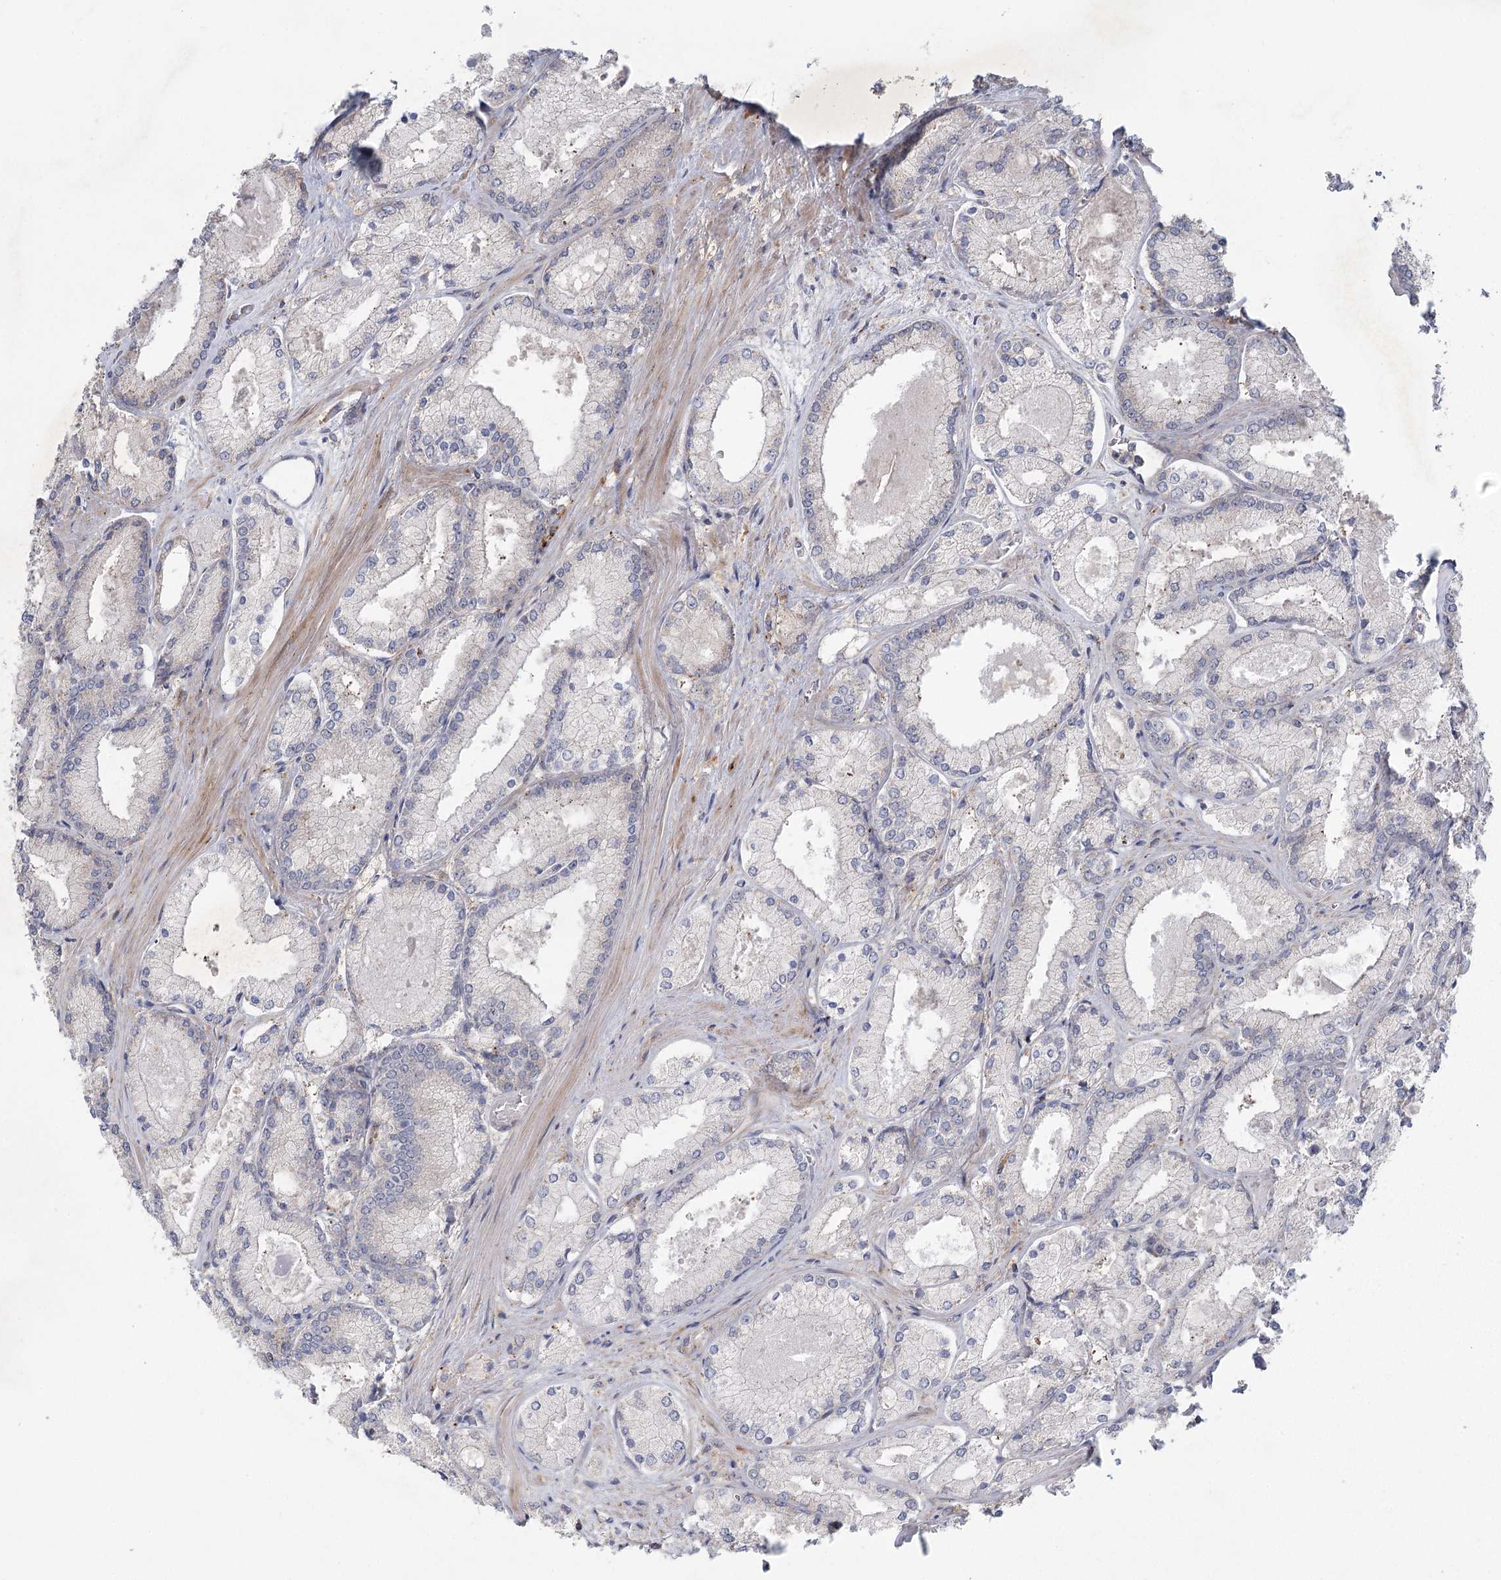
{"staining": {"intensity": "negative", "quantity": "none", "location": "none"}, "tissue": "prostate cancer", "cell_type": "Tumor cells", "image_type": "cancer", "snomed": [{"axis": "morphology", "description": "Adenocarcinoma, Low grade"}, {"axis": "topography", "description": "Prostate"}], "caption": "A high-resolution micrograph shows IHC staining of prostate cancer, which displays no significant positivity in tumor cells. (Brightfield microscopy of DAB IHC at high magnification).", "gene": "FAM110C", "patient": {"sex": "male", "age": 74}}